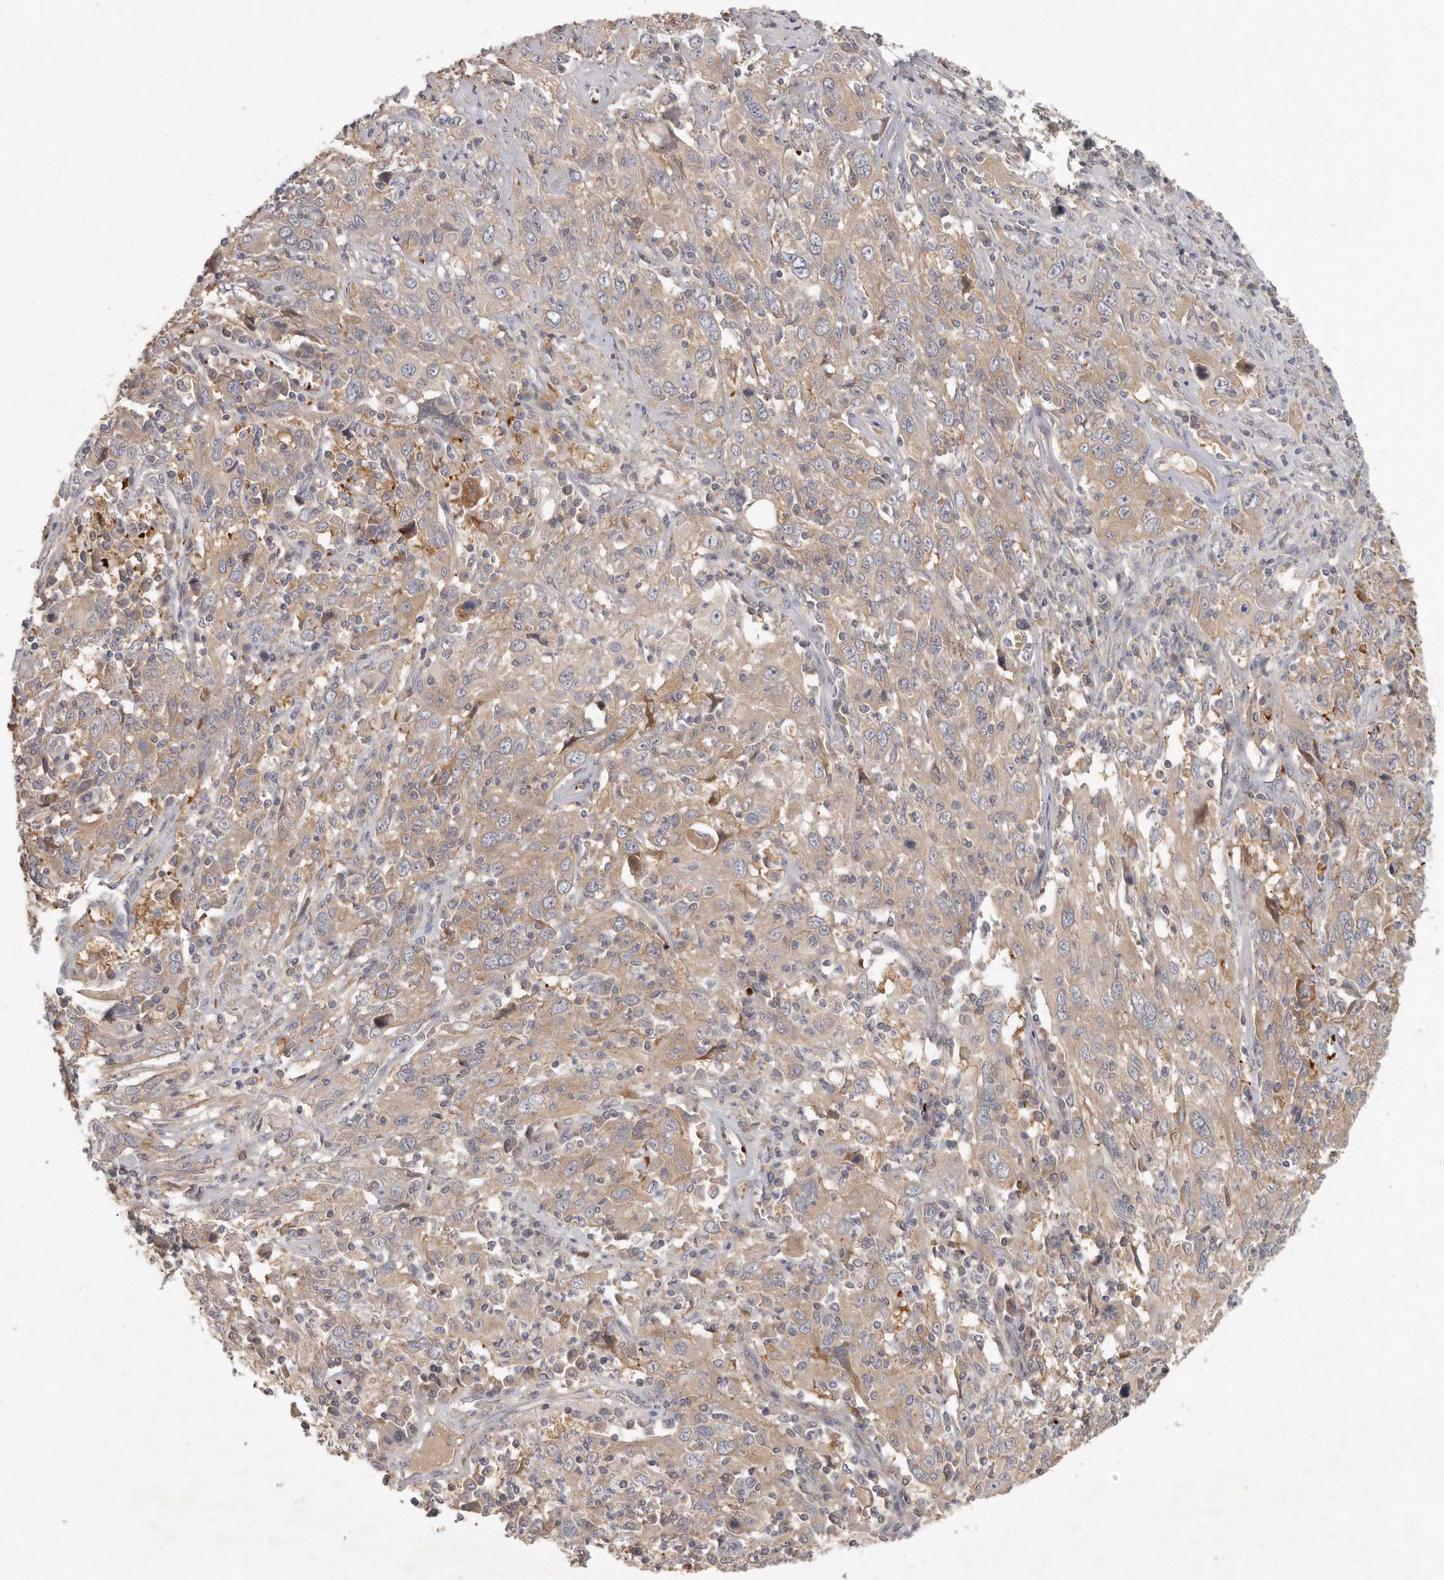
{"staining": {"intensity": "weak", "quantity": ">75%", "location": "cytoplasmic/membranous"}, "tissue": "cervical cancer", "cell_type": "Tumor cells", "image_type": "cancer", "snomed": [{"axis": "morphology", "description": "Squamous cell carcinoma, NOS"}, {"axis": "topography", "description": "Cervix"}], "caption": "Tumor cells reveal weak cytoplasmic/membranous expression in about >75% of cells in squamous cell carcinoma (cervical). (IHC, brightfield microscopy, high magnification).", "gene": "CFAP298", "patient": {"sex": "female", "age": 46}}